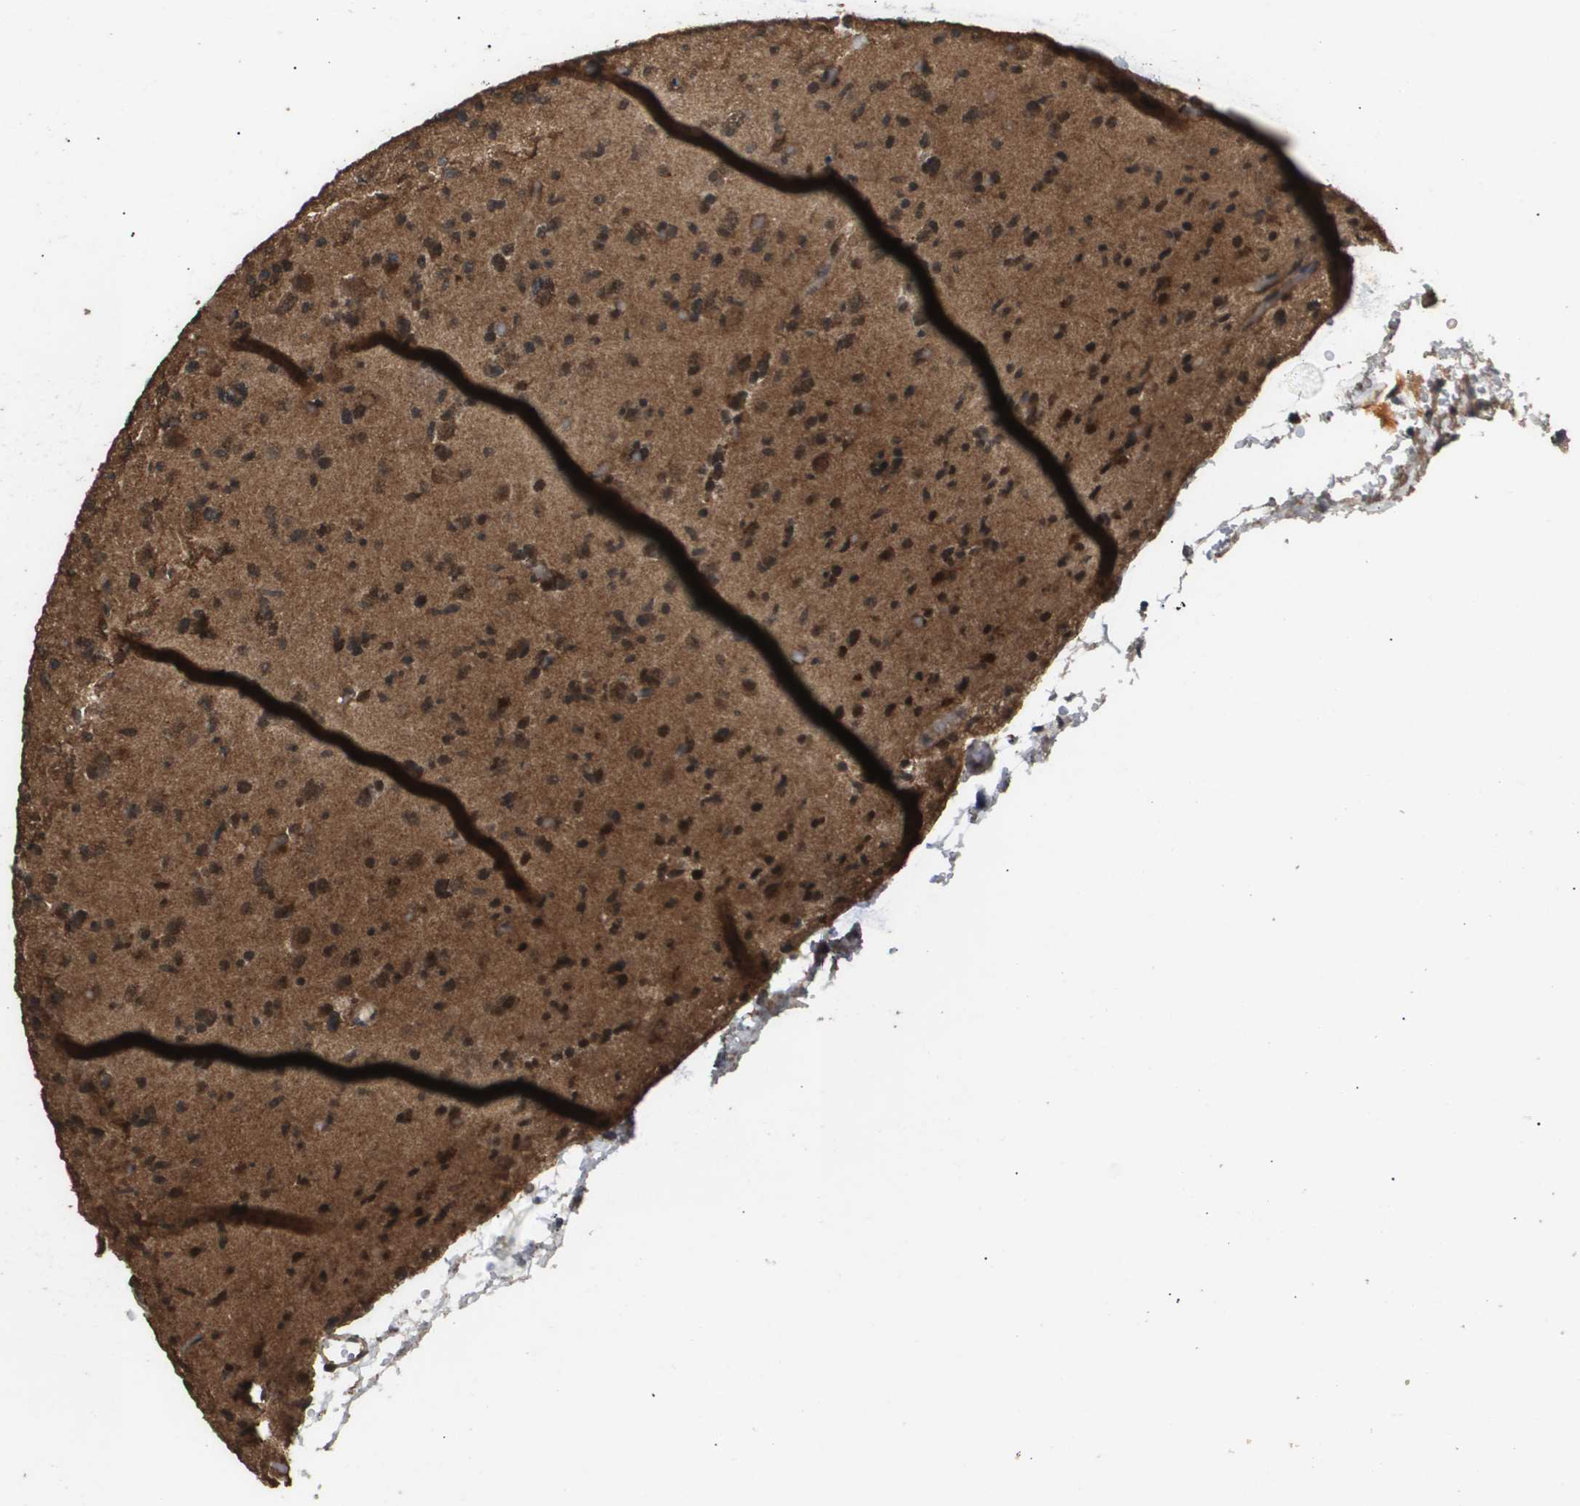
{"staining": {"intensity": "moderate", "quantity": ">75%", "location": "cytoplasmic/membranous,nuclear"}, "tissue": "glioma", "cell_type": "Tumor cells", "image_type": "cancer", "snomed": [{"axis": "morphology", "description": "Glioma, malignant, Low grade"}, {"axis": "topography", "description": "Brain"}], "caption": "IHC photomicrograph of neoplastic tissue: human glioma stained using immunohistochemistry (IHC) exhibits medium levels of moderate protein expression localized specifically in the cytoplasmic/membranous and nuclear of tumor cells, appearing as a cytoplasmic/membranous and nuclear brown color.", "gene": "ING1", "patient": {"sex": "female", "age": 22}}